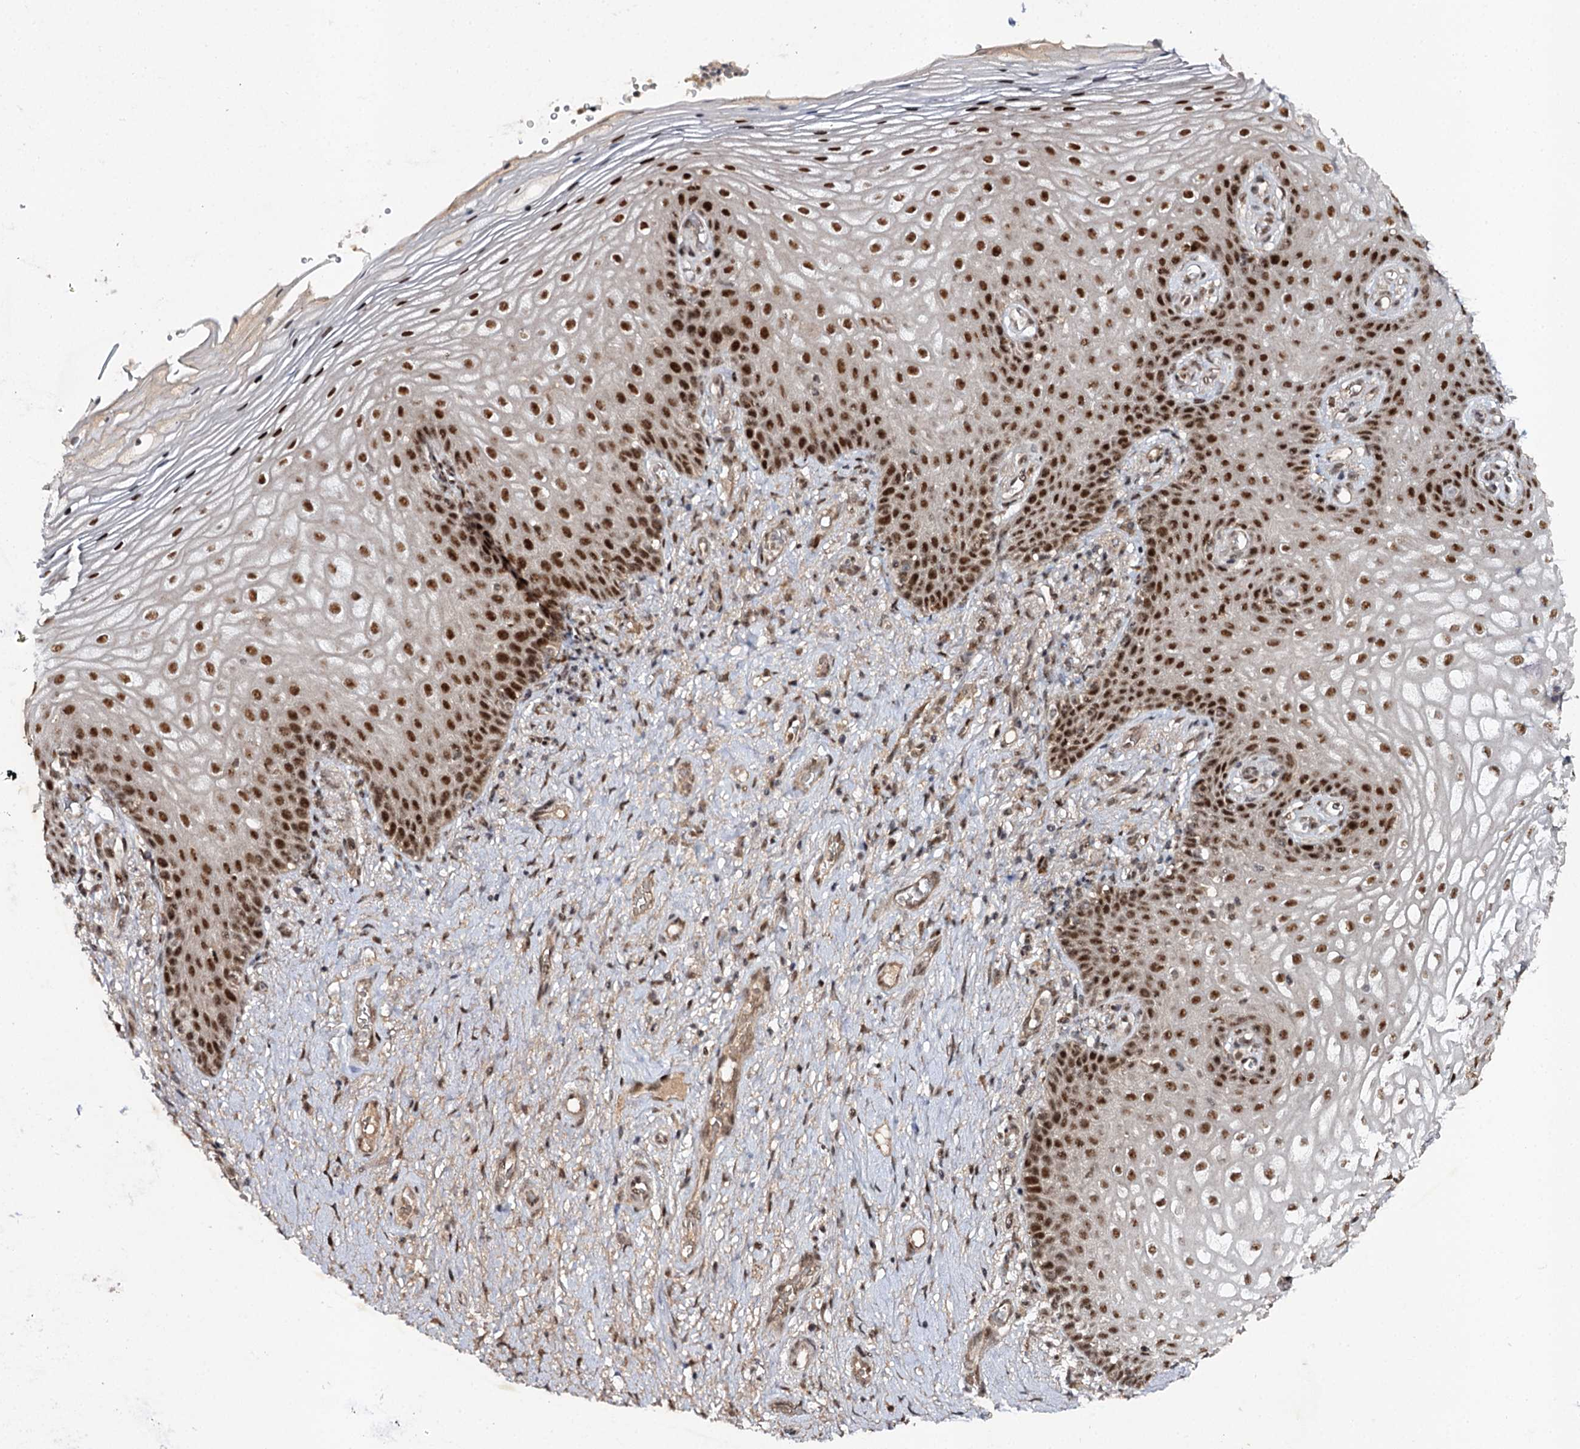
{"staining": {"intensity": "strong", "quantity": ">75%", "location": "nuclear"}, "tissue": "vagina", "cell_type": "Squamous epithelial cells", "image_type": "normal", "snomed": [{"axis": "morphology", "description": "Normal tissue, NOS"}, {"axis": "topography", "description": "Vagina"}], "caption": "A brown stain highlights strong nuclear expression of a protein in squamous epithelial cells of normal vagina. (Brightfield microscopy of DAB IHC at high magnification).", "gene": "BUD13", "patient": {"sex": "female", "age": 60}}